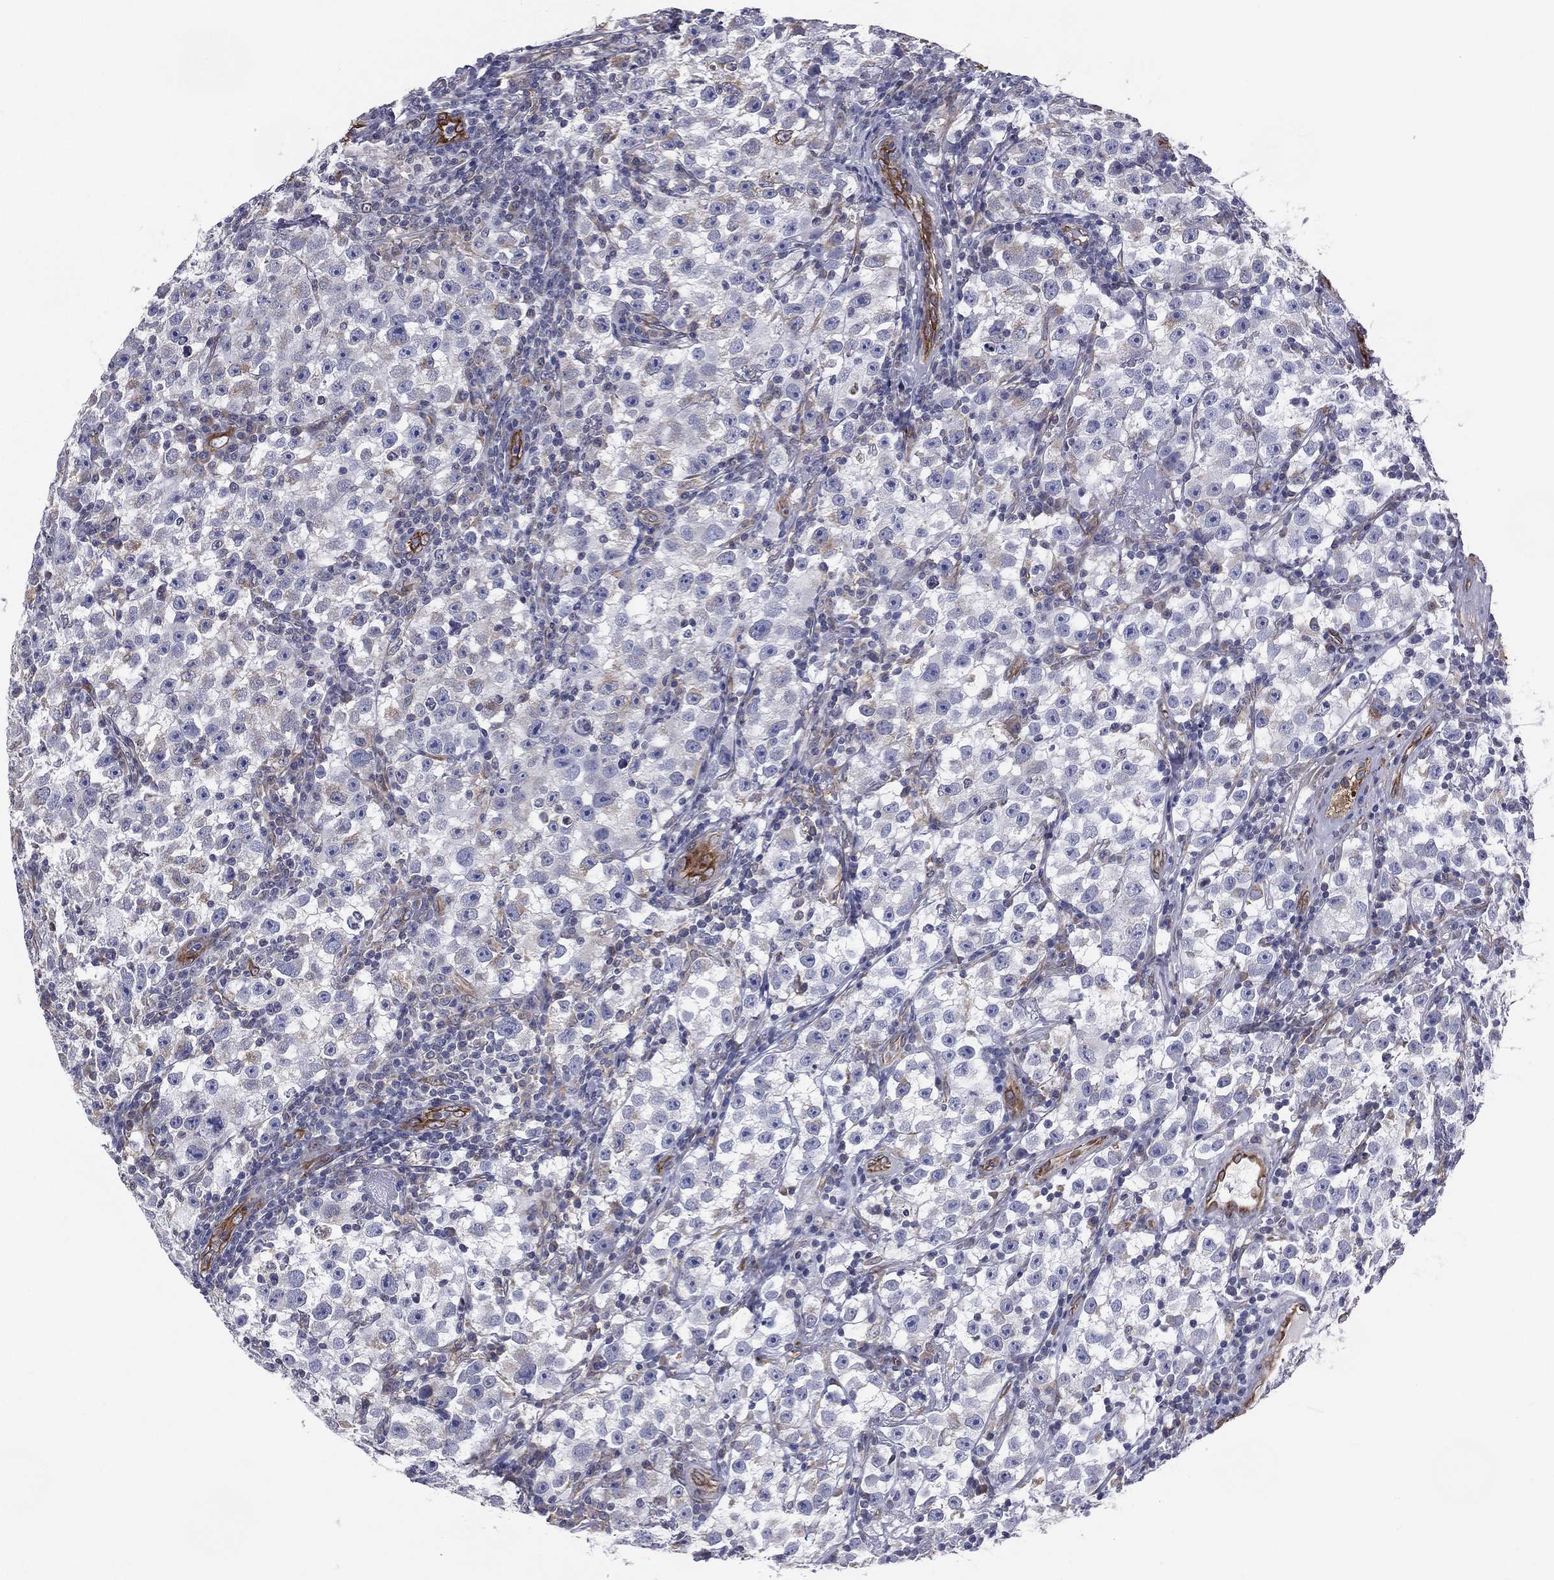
{"staining": {"intensity": "weak", "quantity": "<25%", "location": "cytoplasmic/membranous"}, "tissue": "testis cancer", "cell_type": "Tumor cells", "image_type": "cancer", "snomed": [{"axis": "morphology", "description": "Seminoma, NOS"}, {"axis": "topography", "description": "Testis"}], "caption": "Testis seminoma was stained to show a protein in brown. There is no significant expression in tumor cells.", "gene": "PGRMC1", "patient": {"sex": "male", "age": 22}}